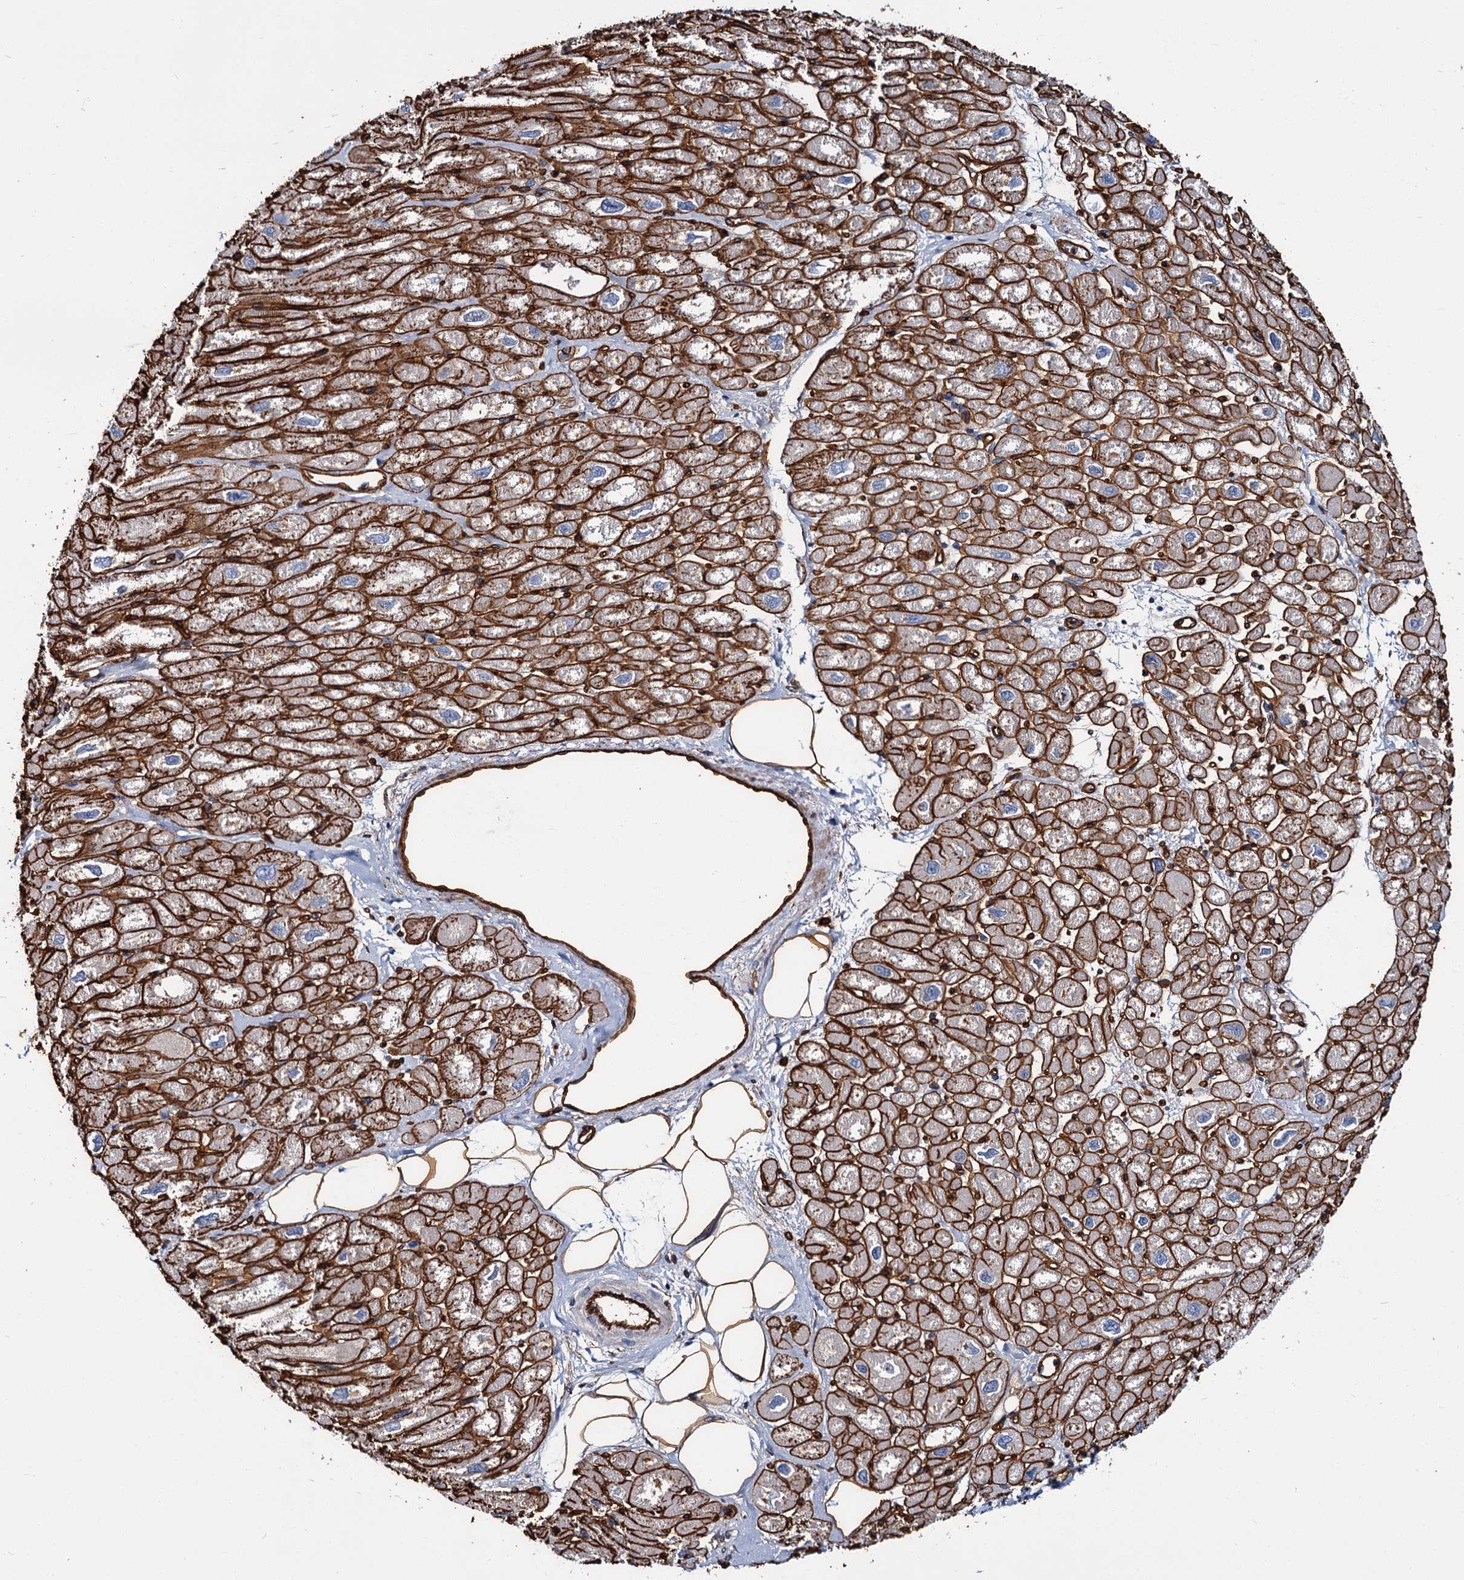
{"staining": {"intensity": "moderate", "quantity": ">75%", "location": "cytoplasmic/membranous"}, "tissue": "heart muscle", "cell_type": "Cardiomyocytes", "image_type": "normal", "snomed": [{"axis": "morphology", "description": "Normal tissue, NOS"}, {"axis": "topography", "description": "Heart"}], "caption": "Immunohistochemical staining of normal human heart muscle exhibits medium levels of moderate cytoplasmic/membranous staining in about >75% of cardiomyocytes. (Brightfield microscopy of DAB IHC at high magnification).", "gene": "CACNA1C", "patient": {"sex": "male", "age": 50}}